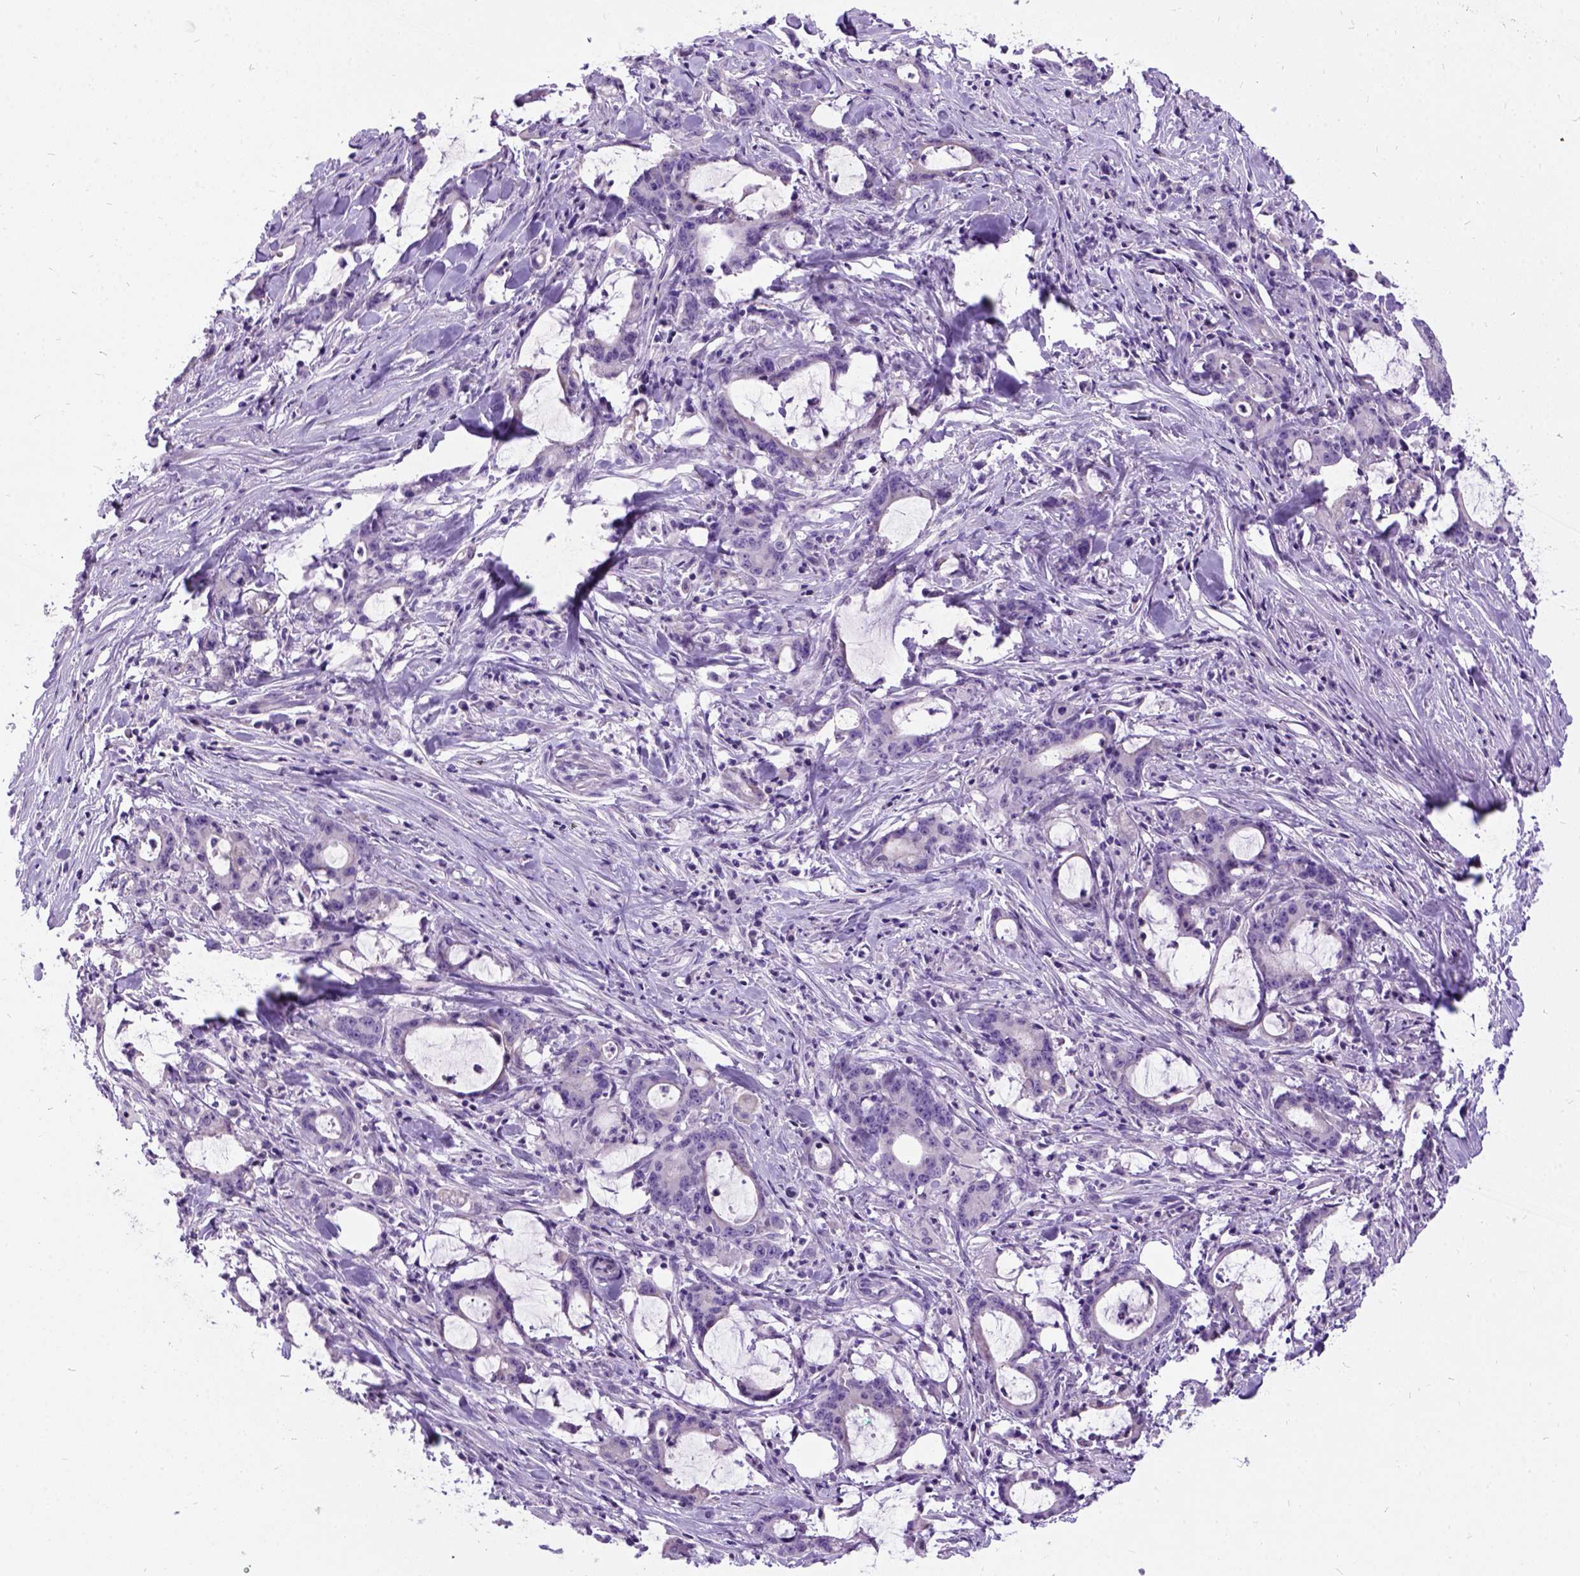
{"staining": {"intensity": "negative", "quantity": "none", "location": "none"}, "tissue": "stomach cancer", "cell_type": "Tumor cells", "image_type": "cancer", "snomed": [{"axis": "morphology", "description": "Adenocarcinoma, NOS"}, {"axis": "topography", "description": "Stomach, upper"}], "caption": "Tumor cells are negative for brown protein staining in adenocarcinoma (stomach).", "gene": "PRG2", "patient": {"sex": "male", "age": 68}}